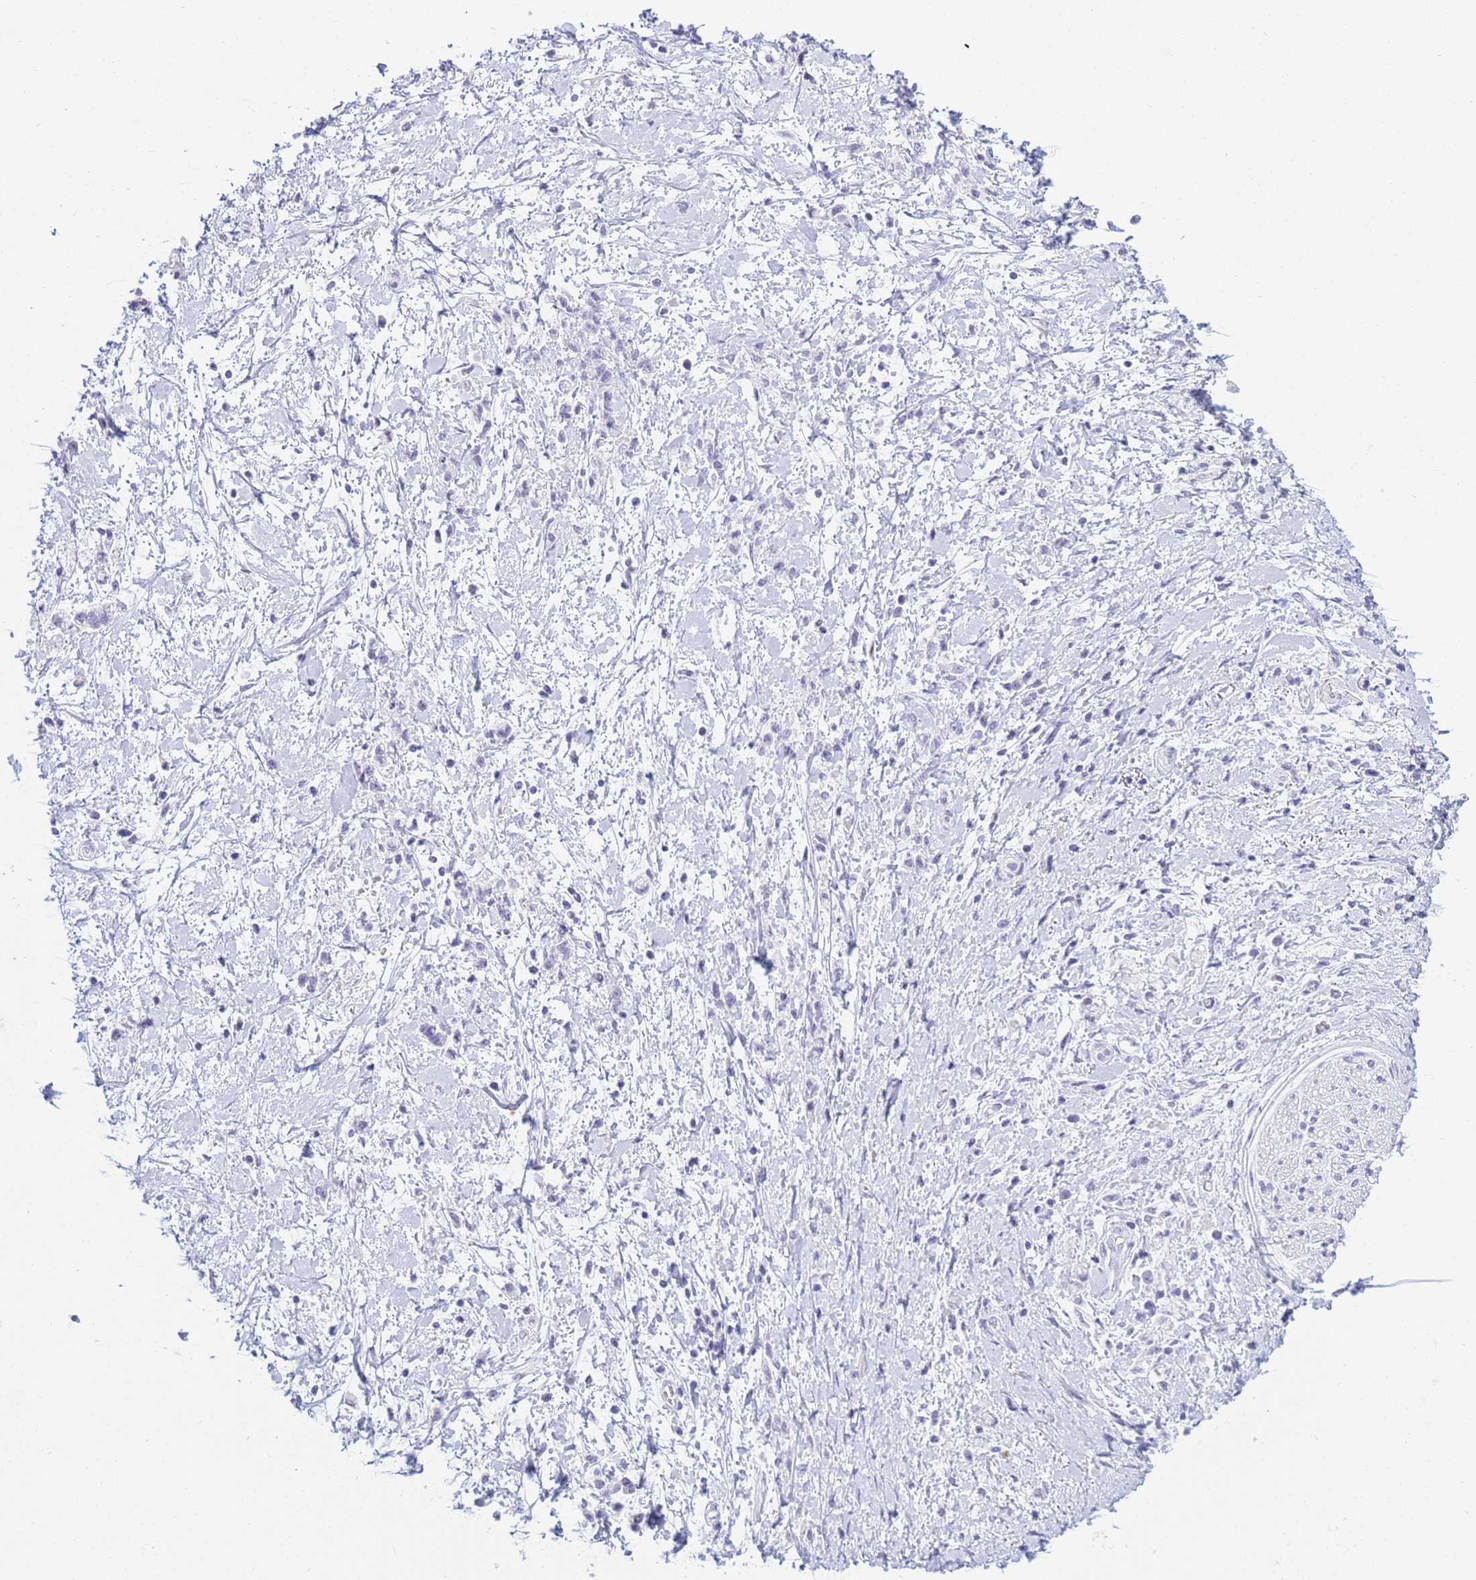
{"staining": {"intensity": "negative", "quantity": "none", "location": "none"}, "tissue": "stomach cancer", "cell_type": "Tumor cells", "image_type": "cancer", "snomed": [{"axis": "morphology", "description": "Adenocarcinoma, NOS"}, {"axis": "topography", "description": "Stomach"}], "caption": "Immunohistochemistry histopathology image of neoplastic tissue: stomach cancer (adenocarcinoma) stained with DAB exhibits no significant protein positivity in tumor cells.", "gene": "SNX20", "patient": {"sex": "female", "age": 60}}